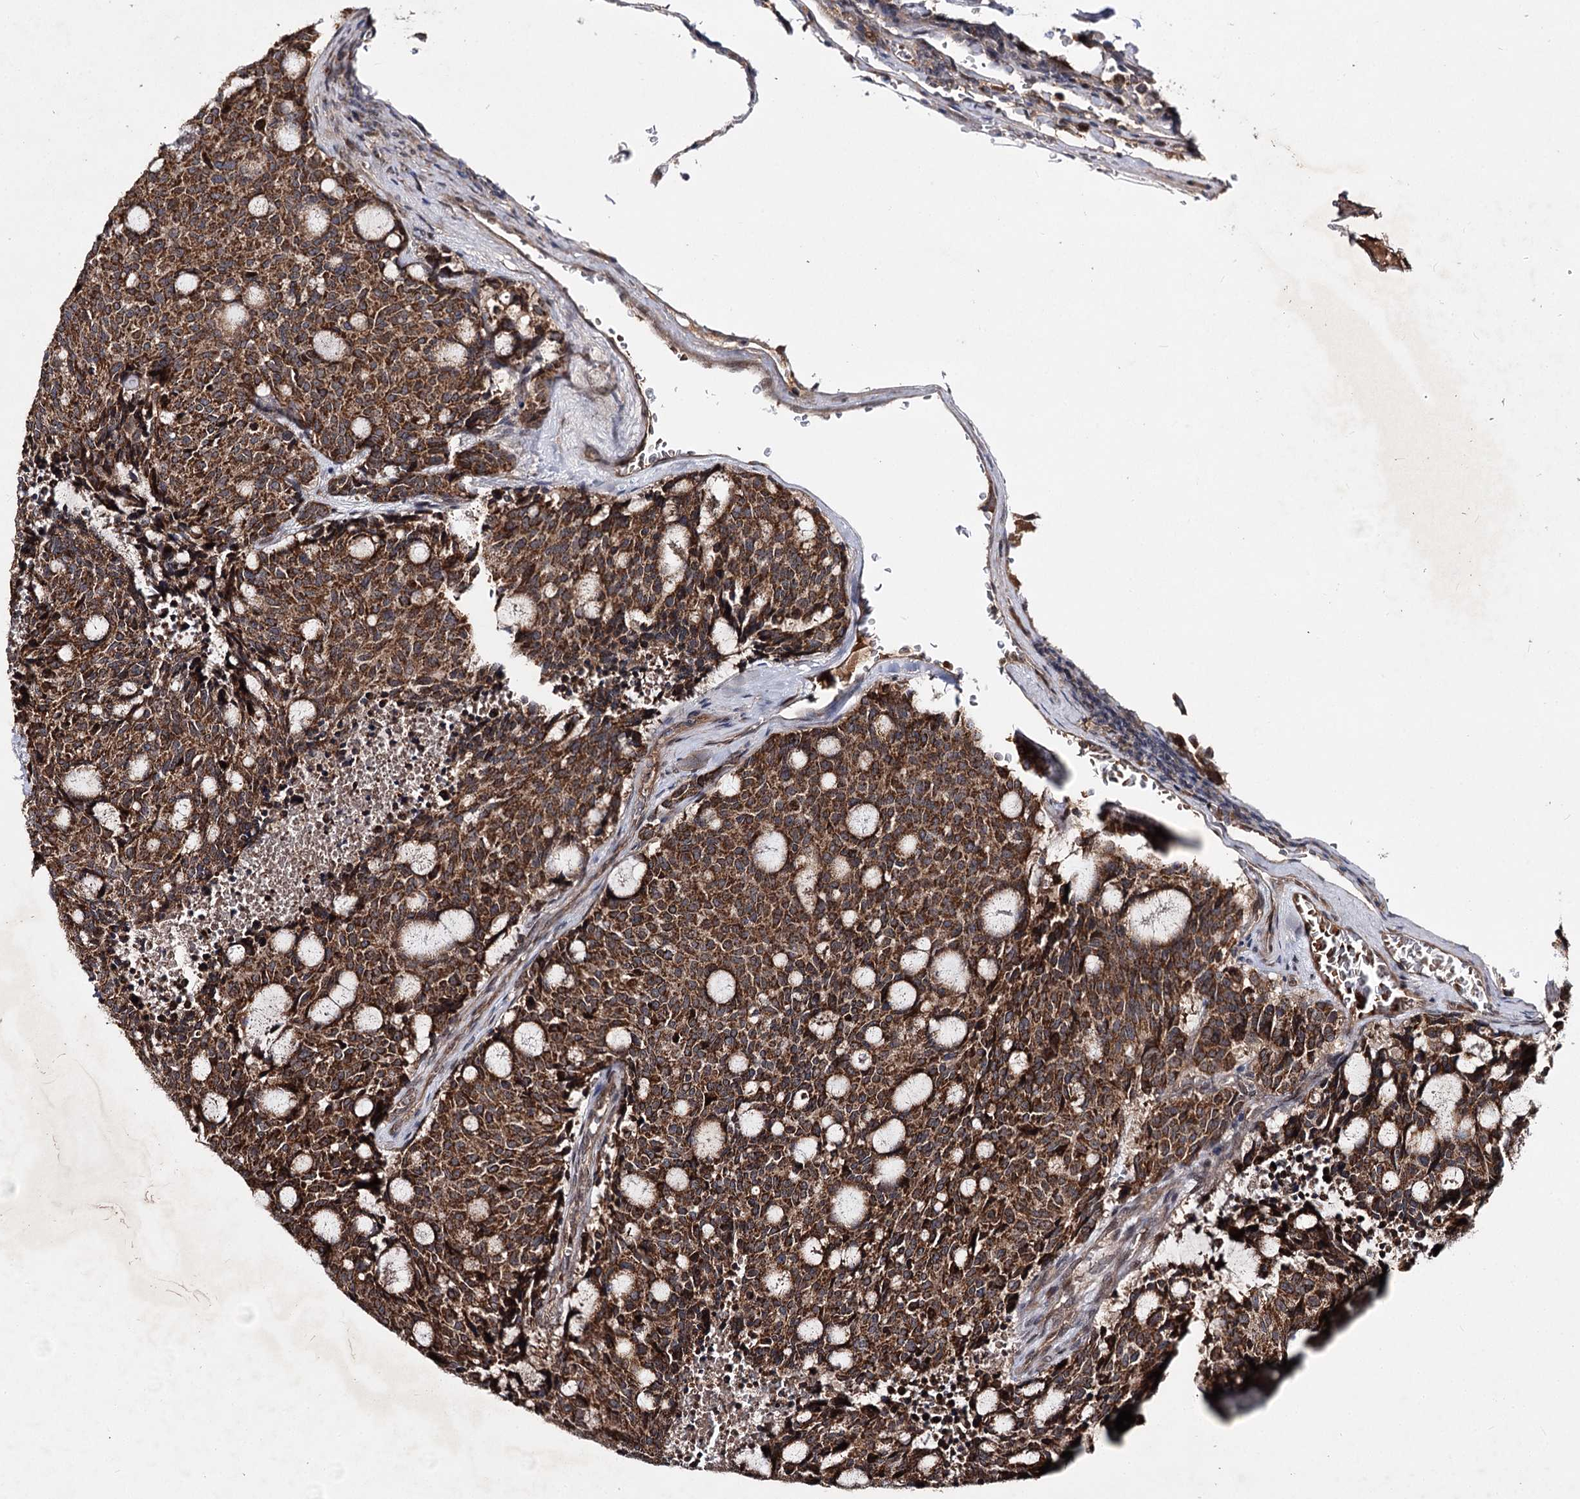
{"staining": {"intensity": "strong", "quantity": ">75%", "location": "cytoplasmic/membranous"}, "tissue": "carcinoid", "cell_type": "Tumor cells", "image_type": "cancer", "snomed": [{"axis": "morphology", "description": "Carcinoid, malignant, NOS"}, {"axis": "topography", "description": "Pancreas"}], "caption": "Immunohistochemistry of carcinoid shows high levels of strong cytoplasmic/membranous positivity in about >75% of tumor cells. The protein is stained brown, and the nuclei are stained in blue (DAB (3,3'-diaminobenzidine) IHC with brightfield microscopy, high magnification).", "gene": "MSANTD2", "patient": {"sex": "female", "age": 54}}